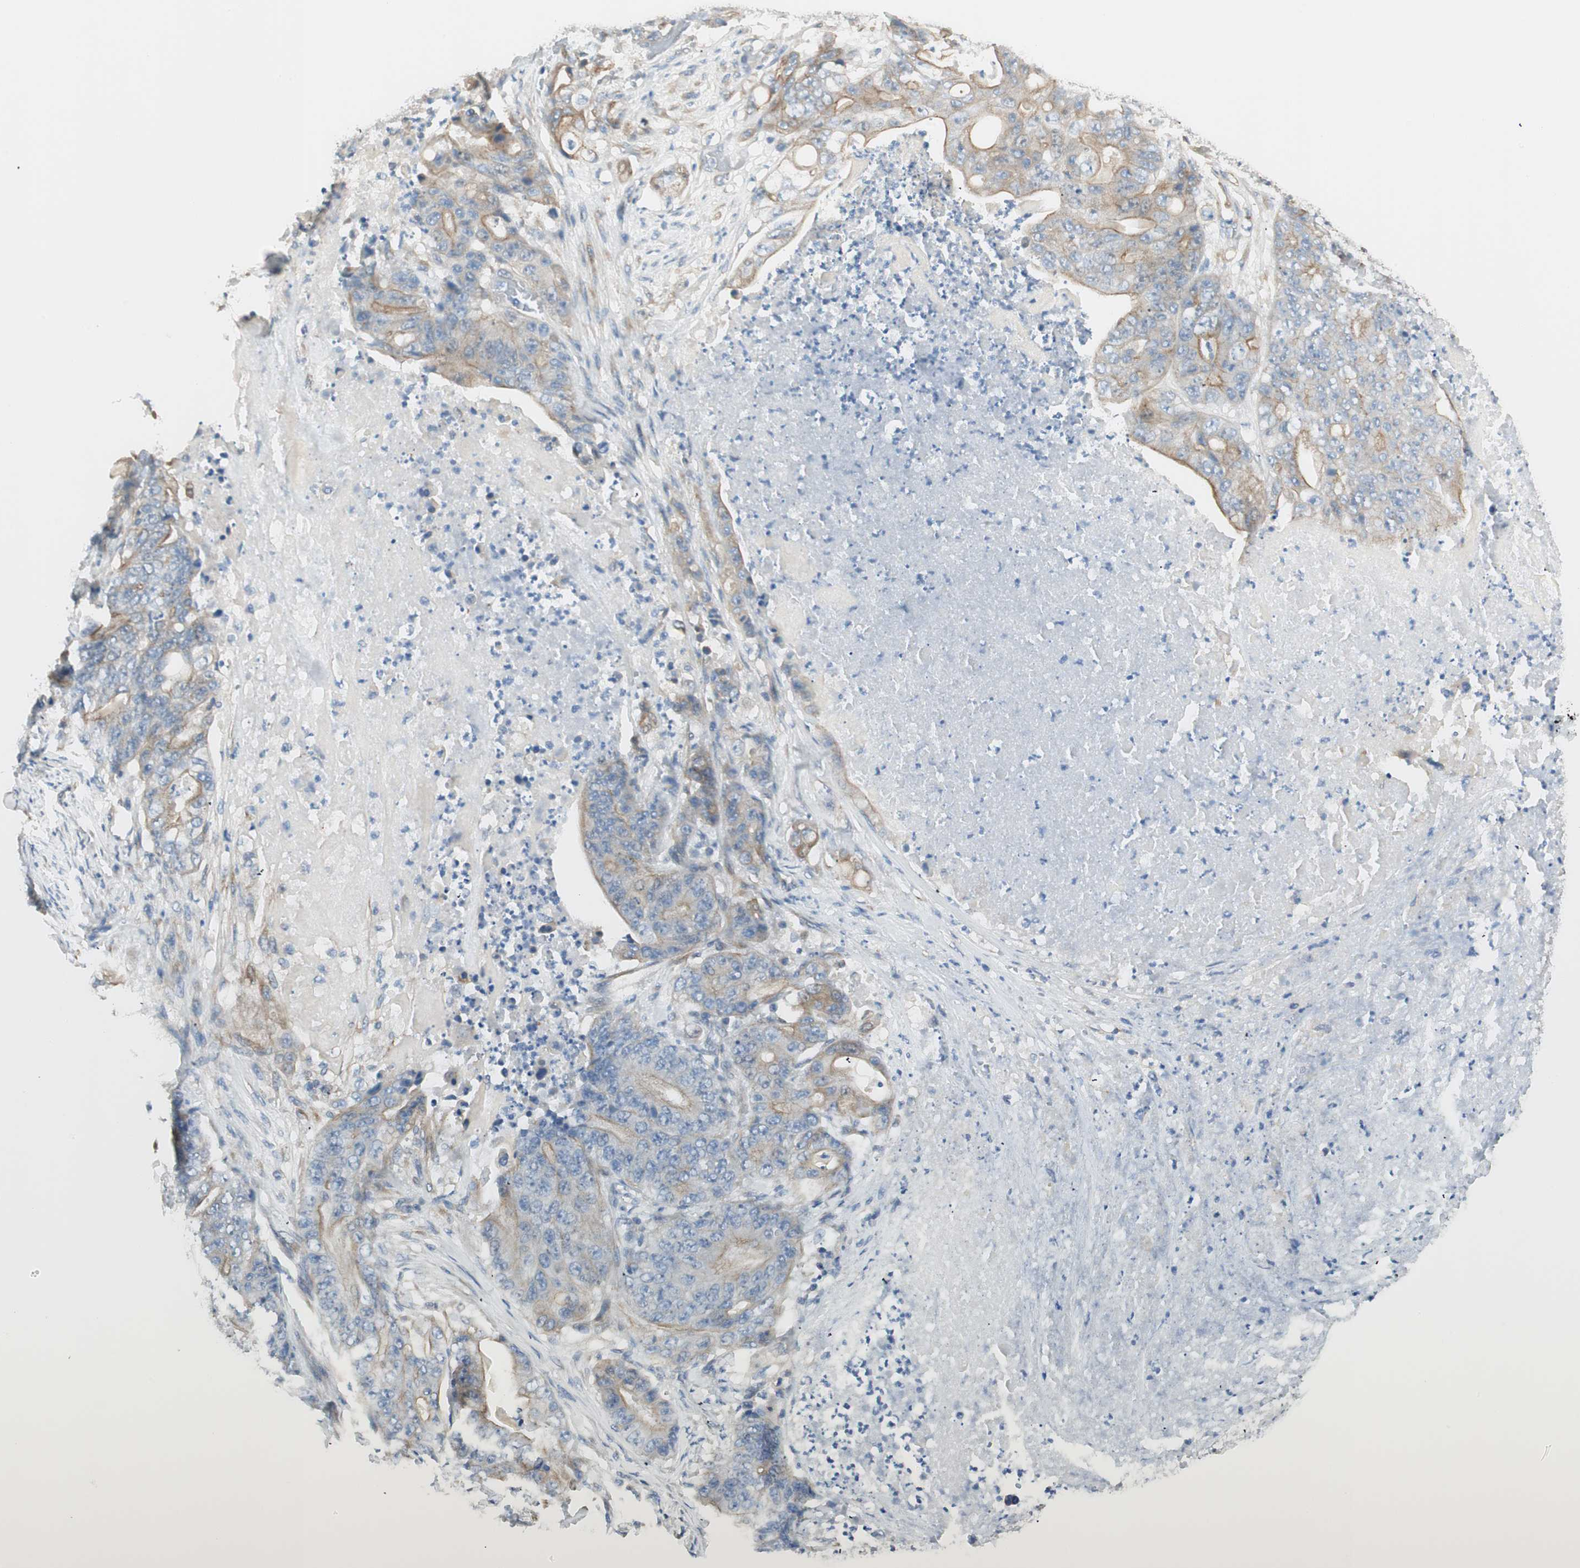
{"staining": {"intensity": "weak", "quantity": "25%-75%", "location": "cytoplasmic/membranous"}, "tissue": "stomach cancer", "cell_type": "Tumor cells", "image_type": "cancer", "snomed": [{"axis": "morphology", "description": "Adenocarcinoma, NOS"}, {"axis": "topography", "description": "Stomach"}], "caption": "Brown immunohistochemical staining in human stomach cancer (adenocarcinoma) shows weak cytoplasmic/membranous positivity in approximately 25%-75% of tumor cells.", "gene": "CDK3", "patient": {"sex": "female", "age": 73}}